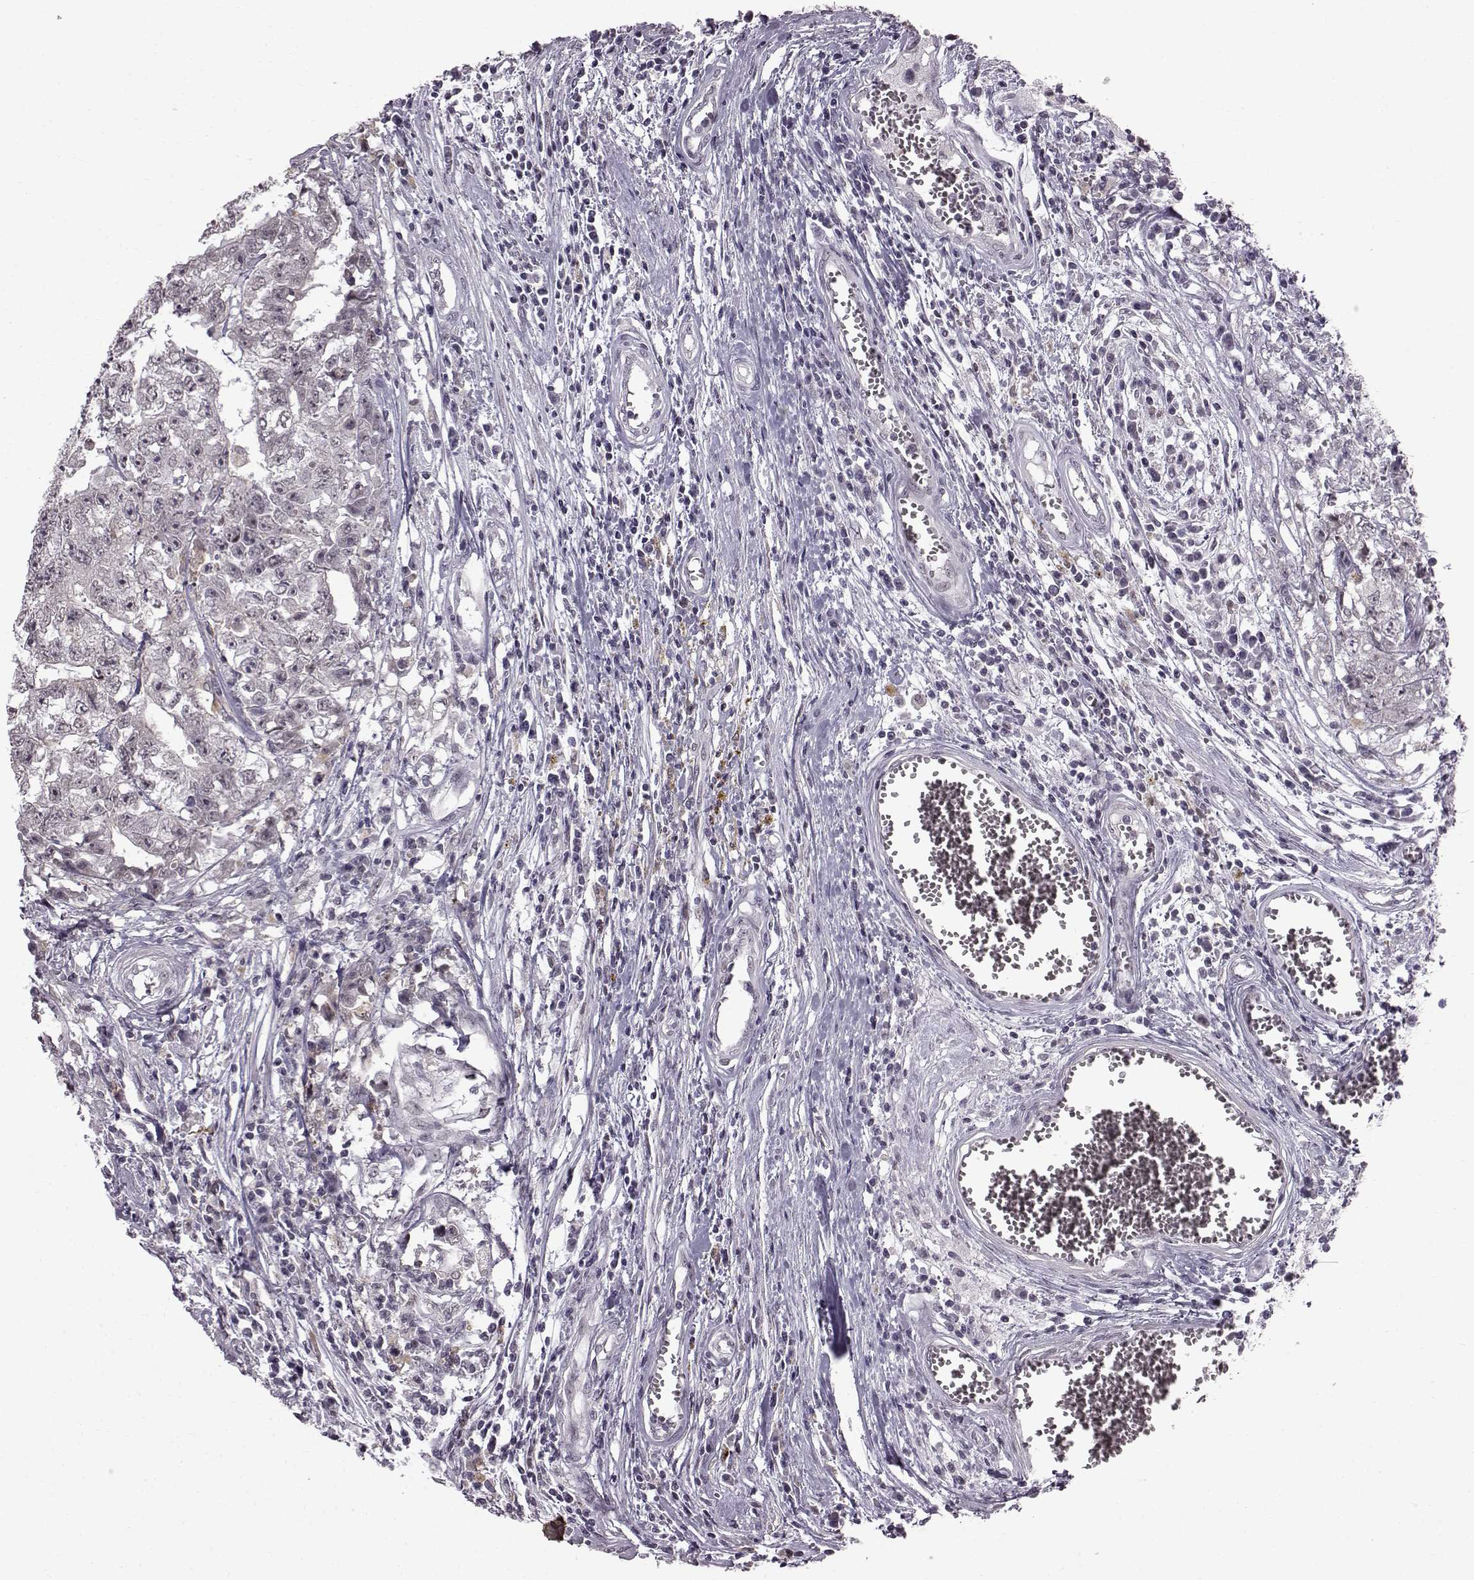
{"staining": {"intensity": "negative", "quantity": "none", "location": "none"}, "tissue": "testis cancer", "cell_type": "Tumor cells", "image_type": "cancer", "snomed": [{"axis": "morphology", "description": "Carcinoma, Embryonal, NOS"}, {"axis": "topography", "description": "Testis"}], "caption": "Testis embryonal carcinoma stained for a protein using IHC exhibits no staining tumor cells.", "gene": "SLC28A2", "patient": {"sex": "male", "age": 36}}